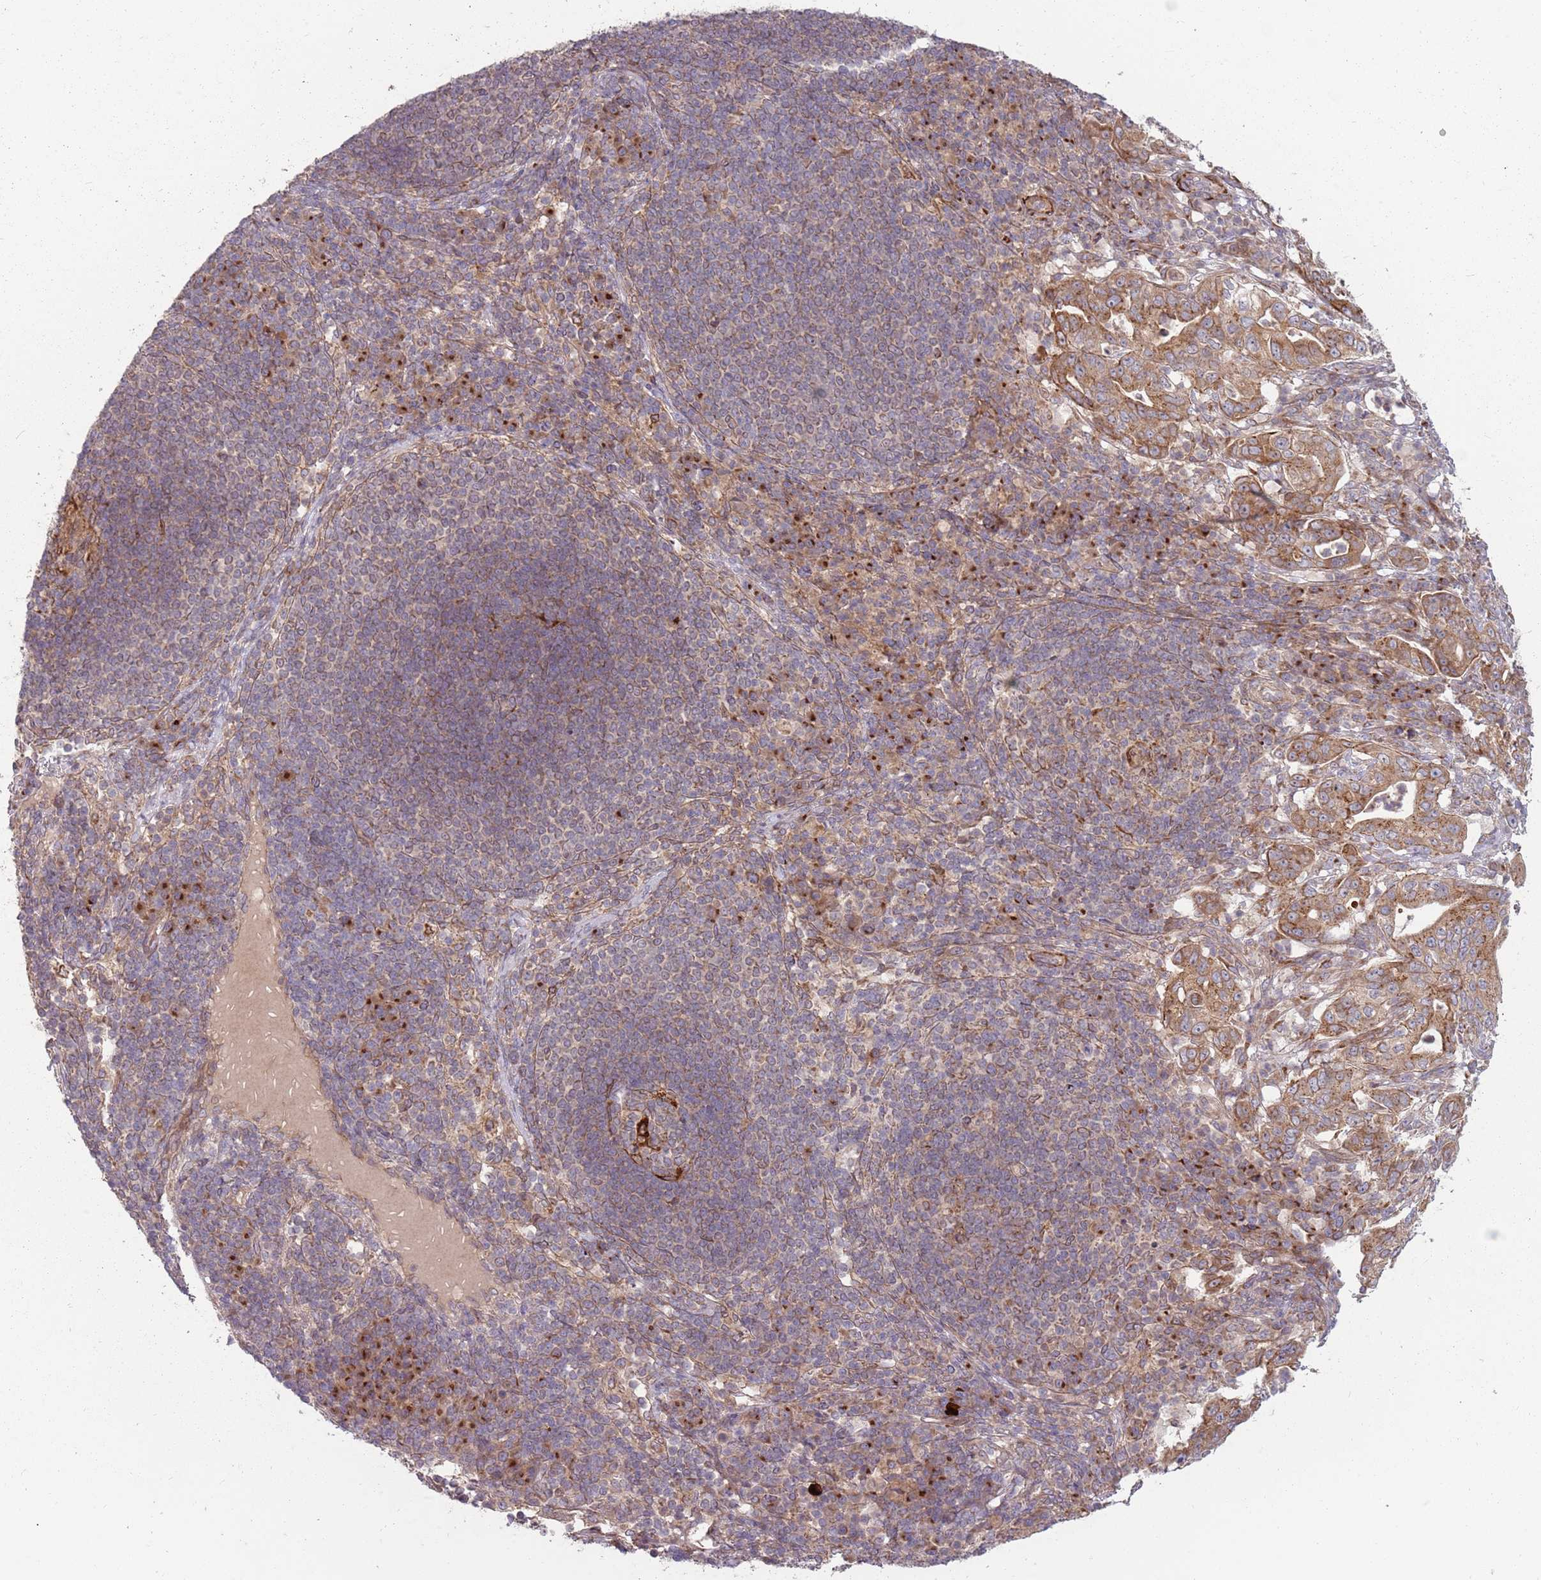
{"staining": {"intensity": "moderate", "quantity": ">75%", "location": "cytoplasmic/membranous"}, "tissue": "pancreatic cancer", "cell_type": "Tumor cells", "image_type": "cancer", "snomed": [{"axis": "morphology", "description": "Normal tissue, NOS"}, {"axis": "morphology", "description": "Adenocarcinoma, NOS"}, {"axis": "topography", "description": "Lymph node"}, {"axis": "topography", "description": "Pancreas"}], "caption": "Human adenocarcinoma (pancreatic) stained for a protein (brown) displays moderate cytoplasmic/membranous positive expression in about >75% of tumor cells.", "gene": "PLD6", "patient": {"sex": "female", "age": 67}}